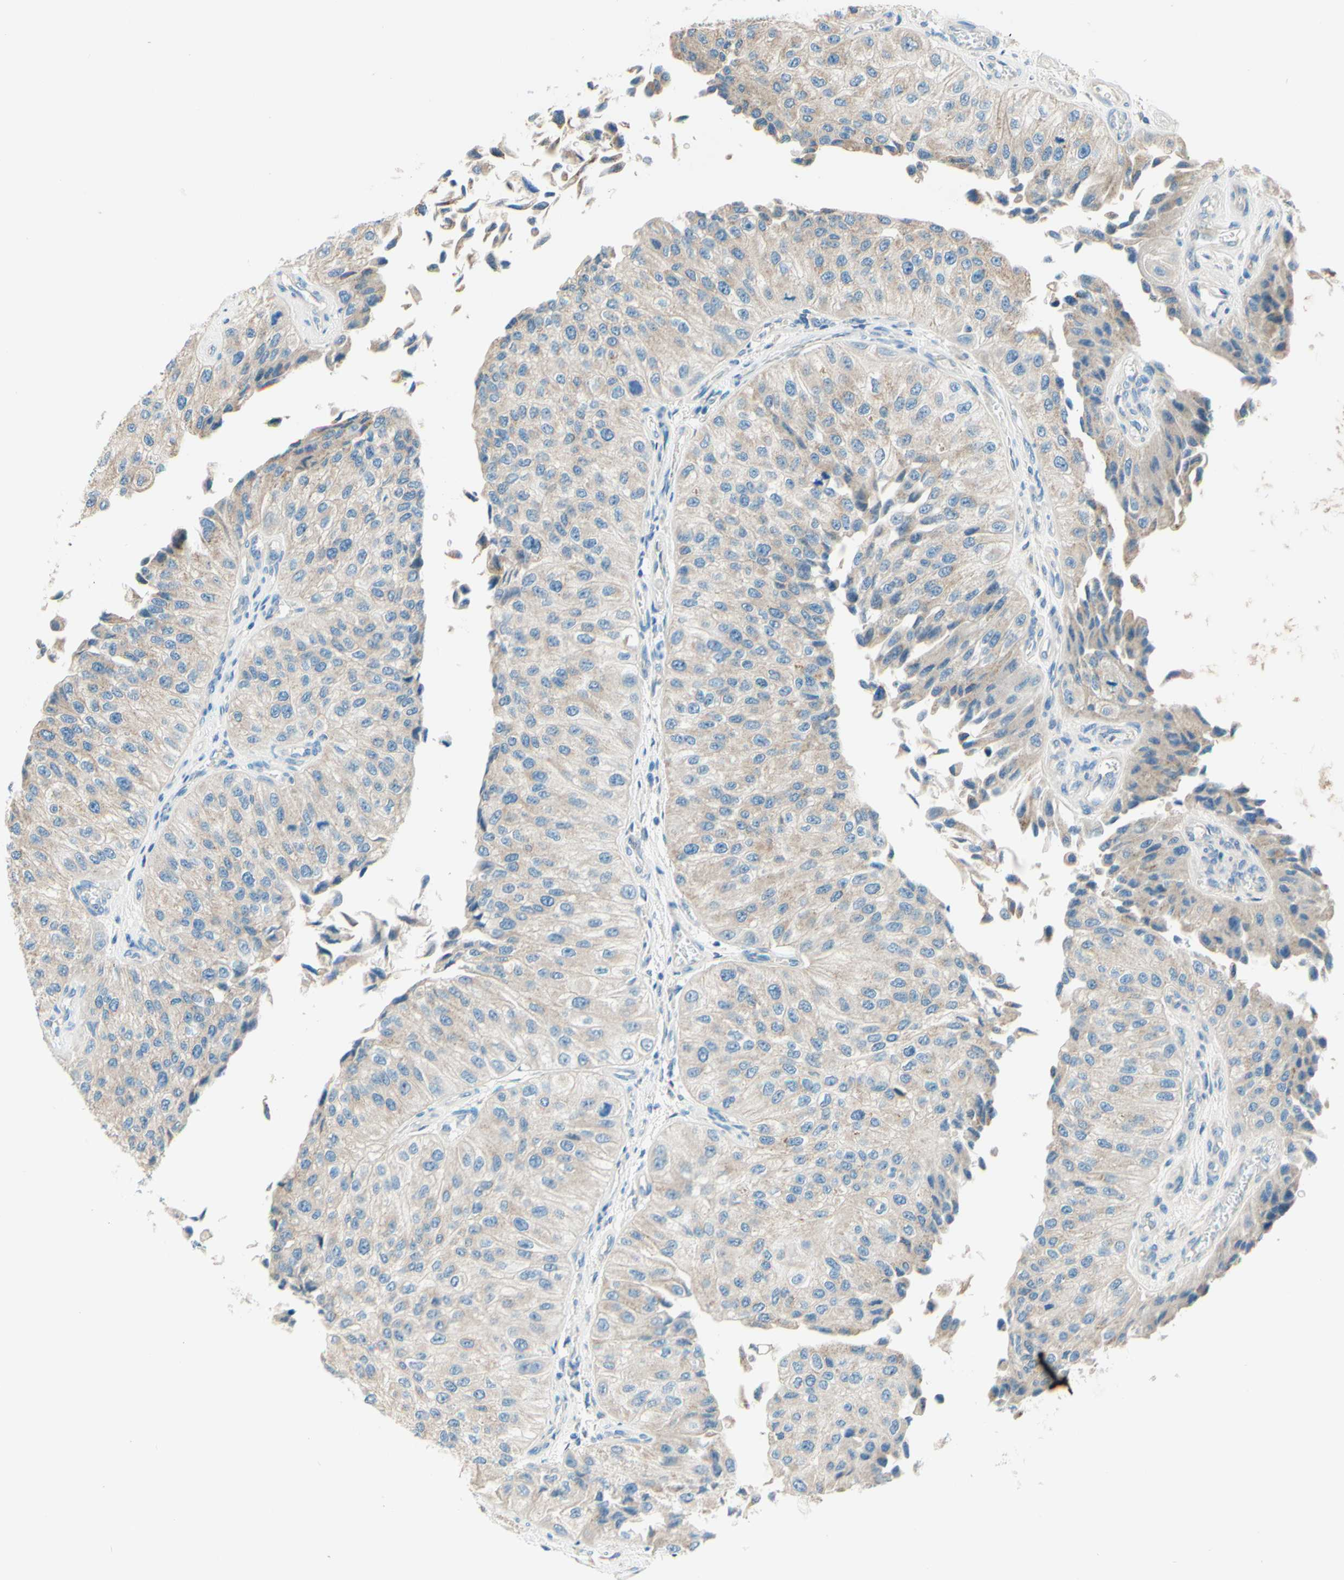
{"staining": {"intensity": "weak", "quantity": "25%-75%", "location": "cytoplasmic/membranous"}, "tissue": "urothelial cancer", "cell_type": "Tumor cells", "image_type": "cancer", "snomed": [{"axis": "morphology", "description": "Urothelial carcinoma, High grade"}, {"axis": "topography", "description": "Kidney"}, {"axis": "topography", "description": "Urinary bladder"}], "caption": "Immunohistochemical staining of human high-grade urothelial carcinoma demonstrates weak cytoplasmic/membranous protein positivity in approximately 25%-75% of tumor cells.", "gene": "PASD1", "patient": {"sex": "male", "age": 77}}